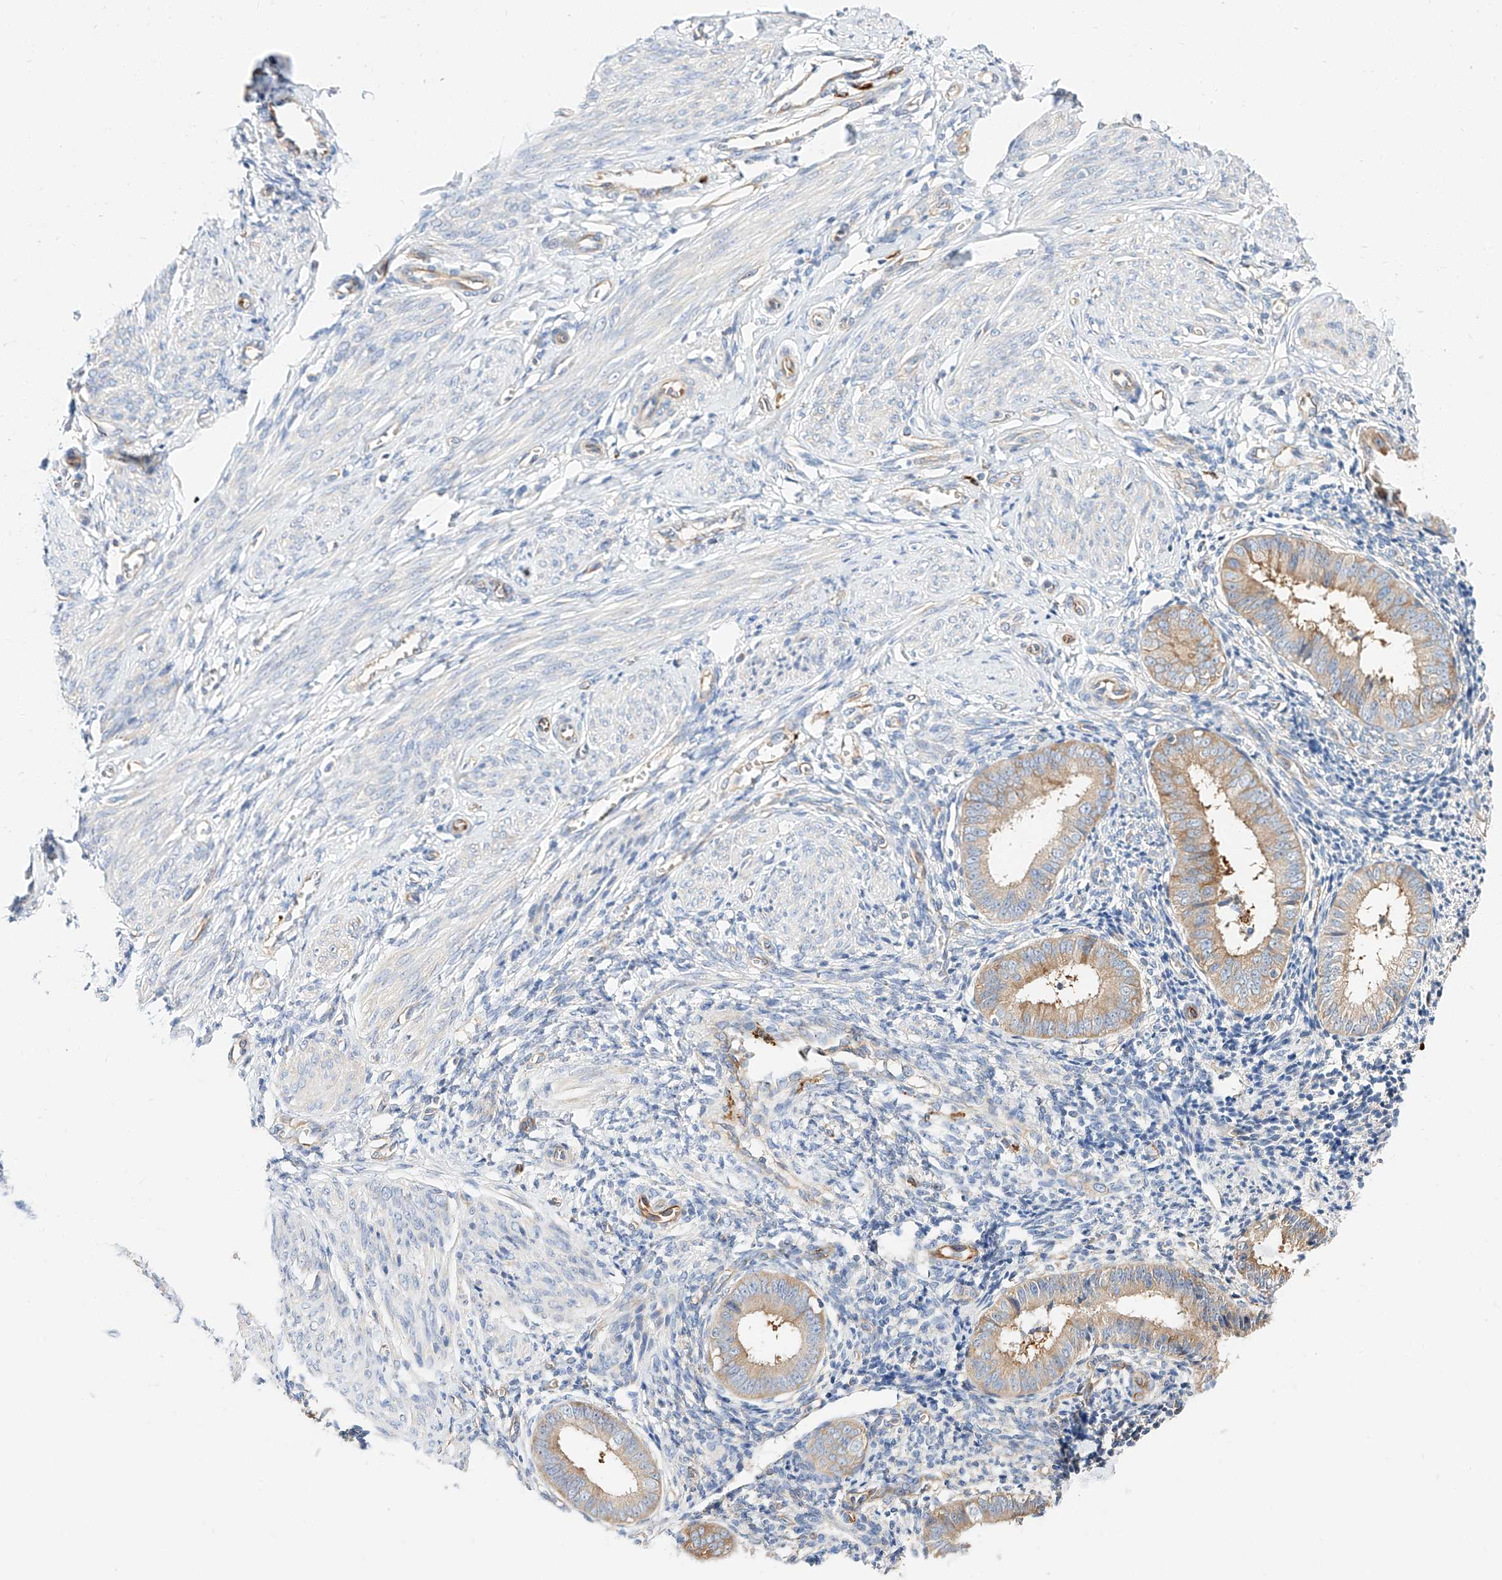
{"staining": {"intensity": "negative", "quantity": "none", "location": "none"}, "tissue": "endometrium", "cell_type": "Cells in endometrial stroma", "image_type": "normal", "snomed": [{"axis": "morphology", "description": "Normal tissue, NOS"}, {"axis": "topography", "description": "Uterus"}, {"axis": "topography", "description": "Endometrium"}], "caption": "High power microscopy image of an immunohistochemistry photomicrograph of normal endometrium, revealing no significant expression in cells in endometrial stroma.", "gene": "GLMN", "patient": {"sex": "female", "age": 48}}